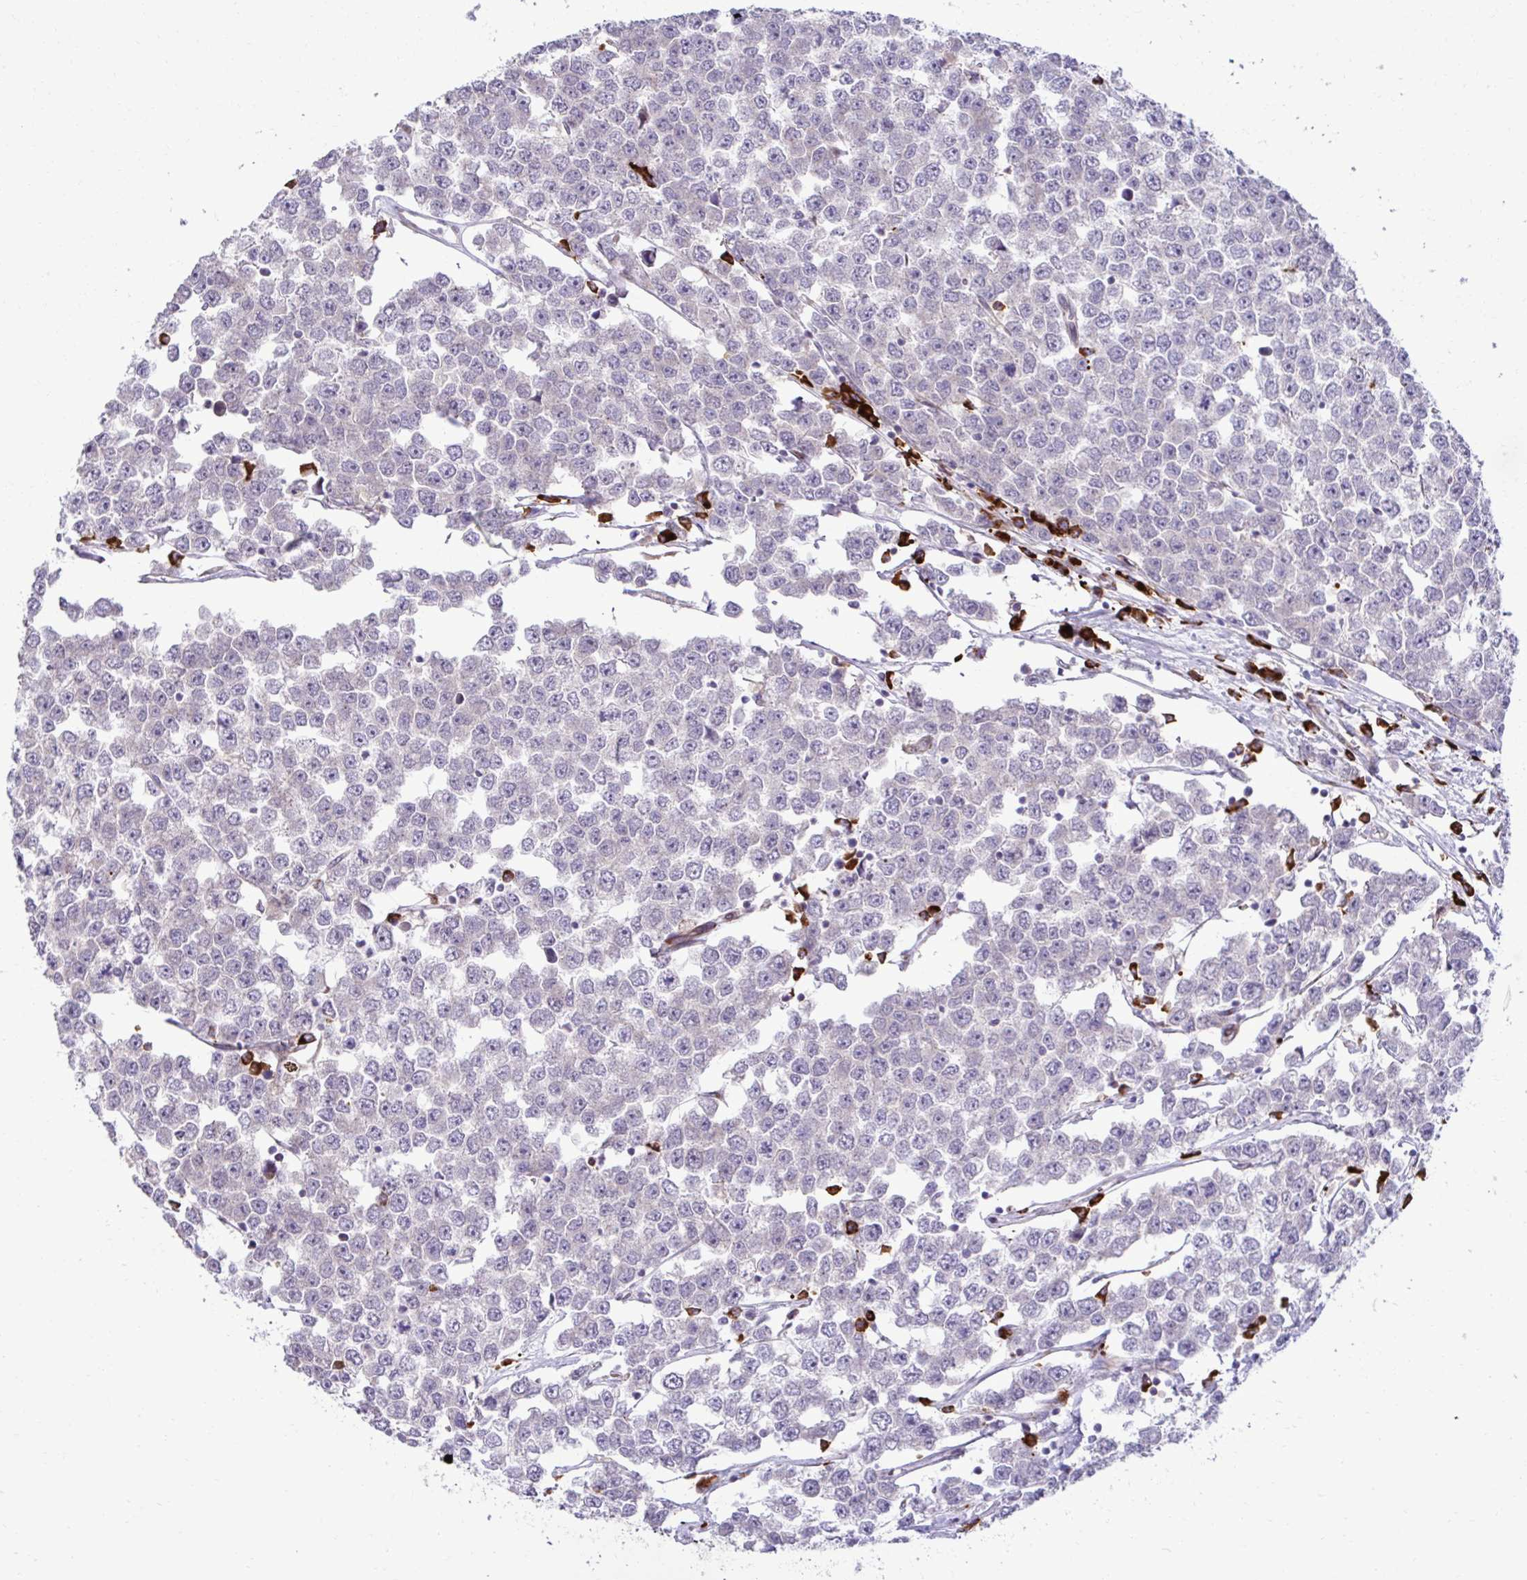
{"staining": {"intensity": "negative", "quantity": "none", "location": "none"}, "tissue": "testis cancer", "cell_type": "Tumor cells", "image_type": "cancer", "snomed": [{"axis": "morphology", "description": "Seminoma, NOS"}, {"axis": "morphology", "description": "Carcinoma, Embryonal, NOS"}, {"axis": "topography", "description": "Testis"}], "caption": "Human testis cancer stained for a protein using immunohistochemistry (IHC) demonstrates no staining in tumor cells.", "gene": "LIMS1", "patient": {"sex": "male", "age": 52}}